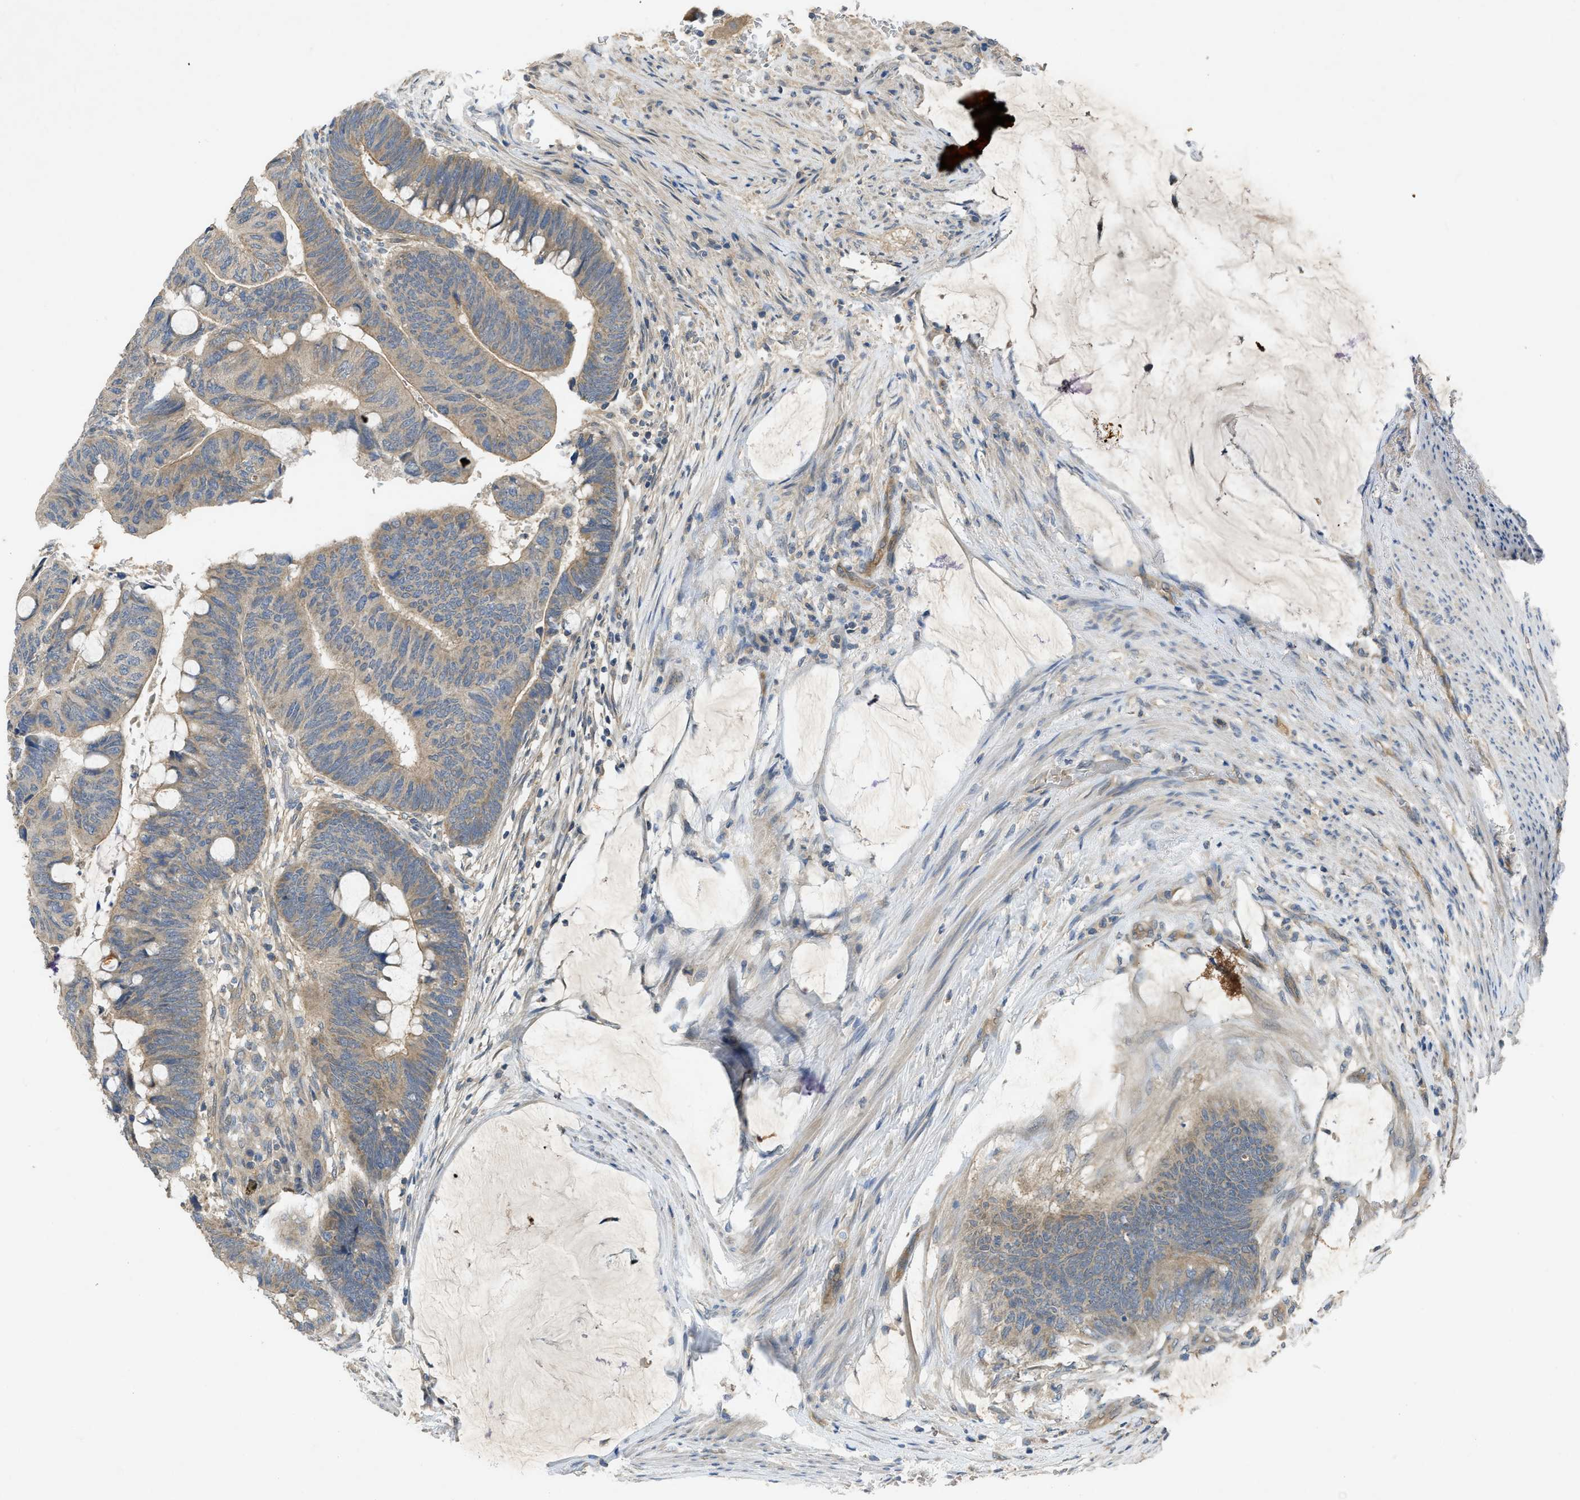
{"staining": {"intensity": "moderate", "quantity": ">75%", "location": "cytoplasmic/membranous"}, "tissue": "colorectal cancer", "cell_type": "Tumor cells", "image_type": "cancer", "snomed": [{"axis": "morphology", "description": "Normal tissue, NOS"}, {"axis": "morphology", "description": "Adenocarcinoma, NOS"}, {"axis": "topography", "description": "Rectum"}], "caption": "The immunohistochemical stain shows moderate cytoplasmic/membranous staining in tumor cells of colorectal adenocarcinoma tissue.", "gene": "PPP3CA", "patient": {"sex": "male", "age": 92}}